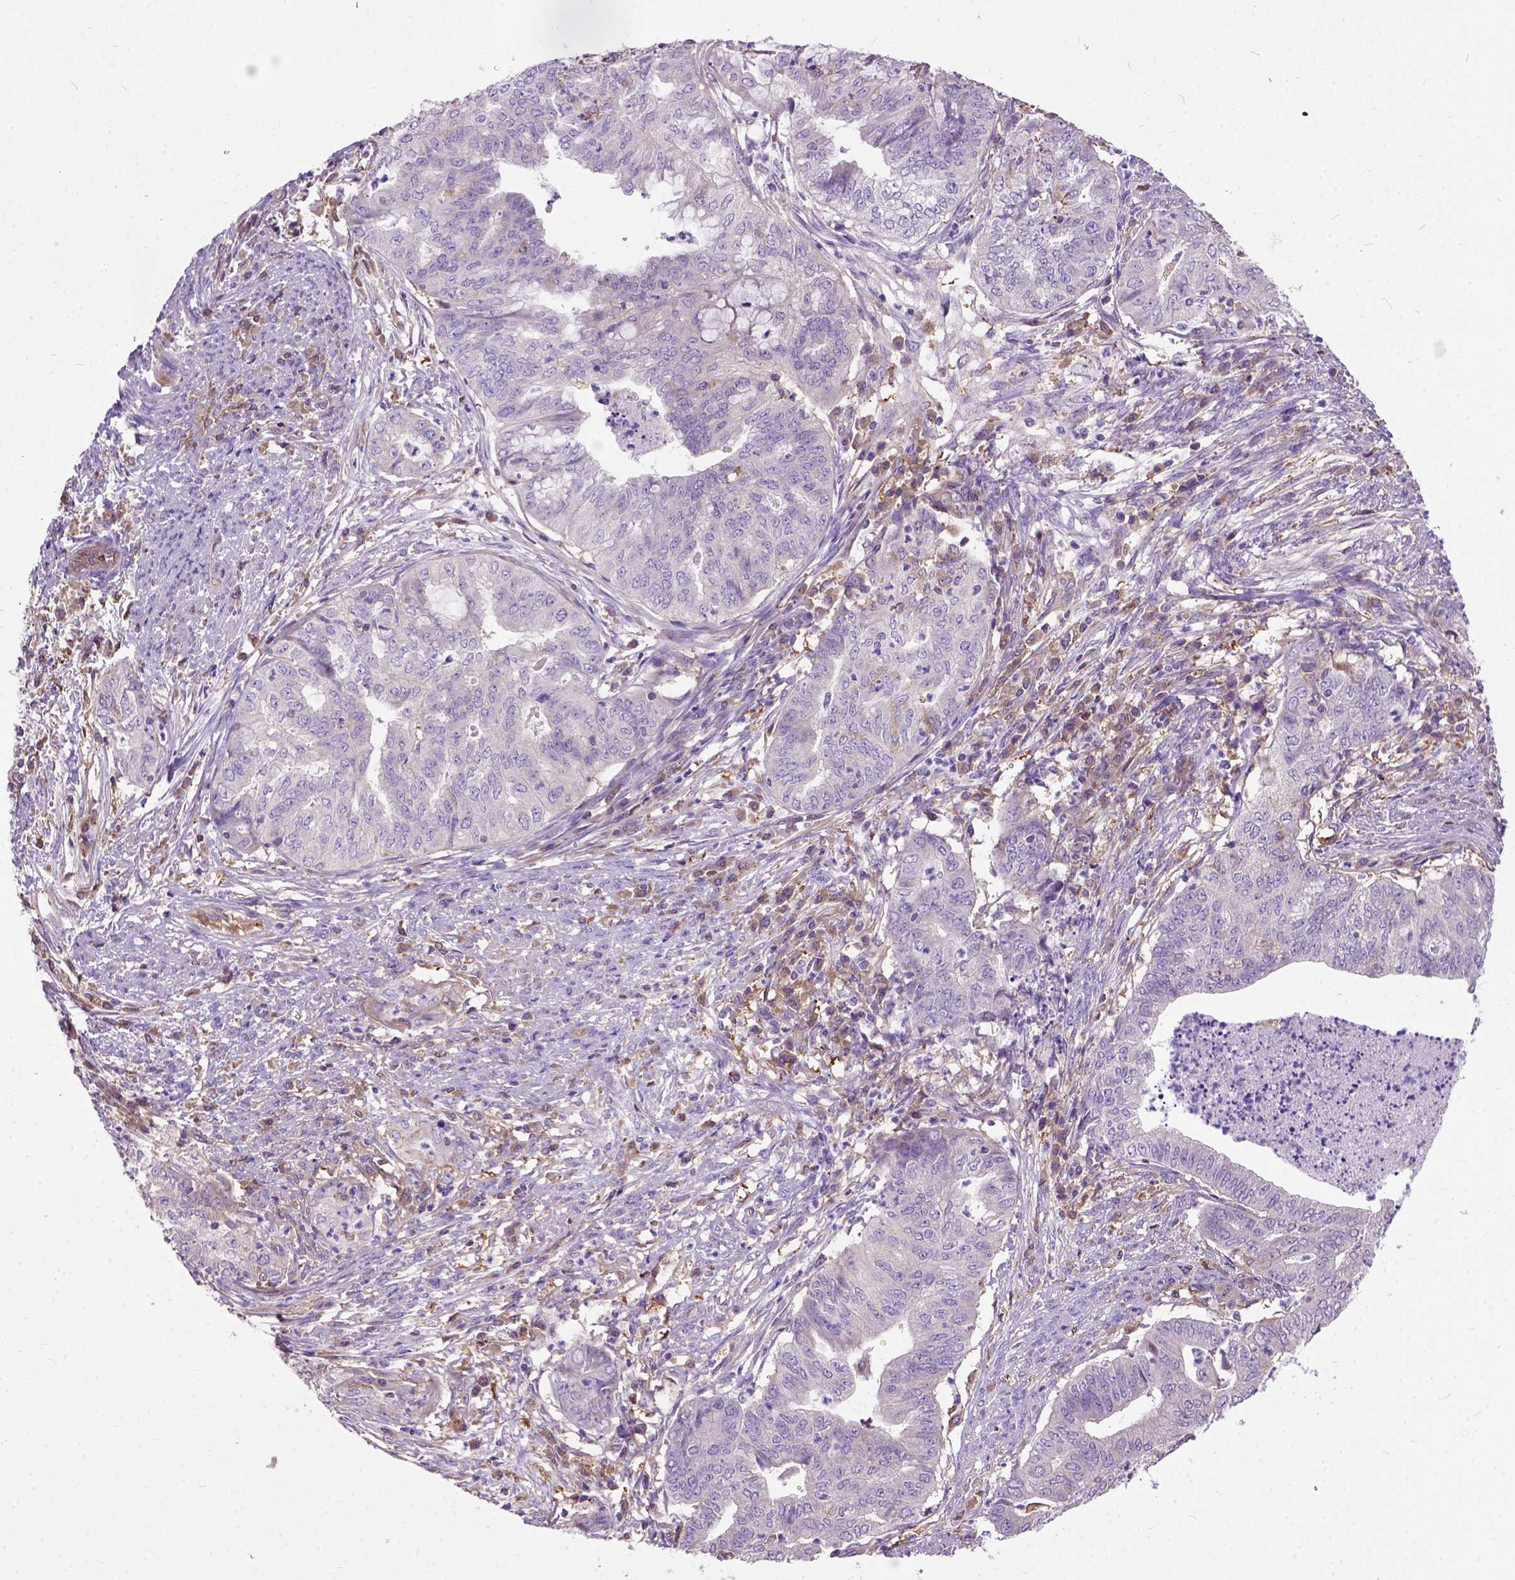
{"staining": {"intensity": "negative", "quantity": "none", "location": "none"}, "tissue": "endometrial cancer", "cell_type": "Tumor cells", "image_type": "cancer", "snomed": [{"axis": "morphology", "description": "Adenocarcinoma, NOS"}, {"axis": "topography", "description": "Endometrium"}], "caption": "Endometrial adenocarcinoma was stained to show a protein in brown. There is no significant staining in tumor cells.", "gene": "SEMA4F", "patient": {"sex": "female", "age": 79}}